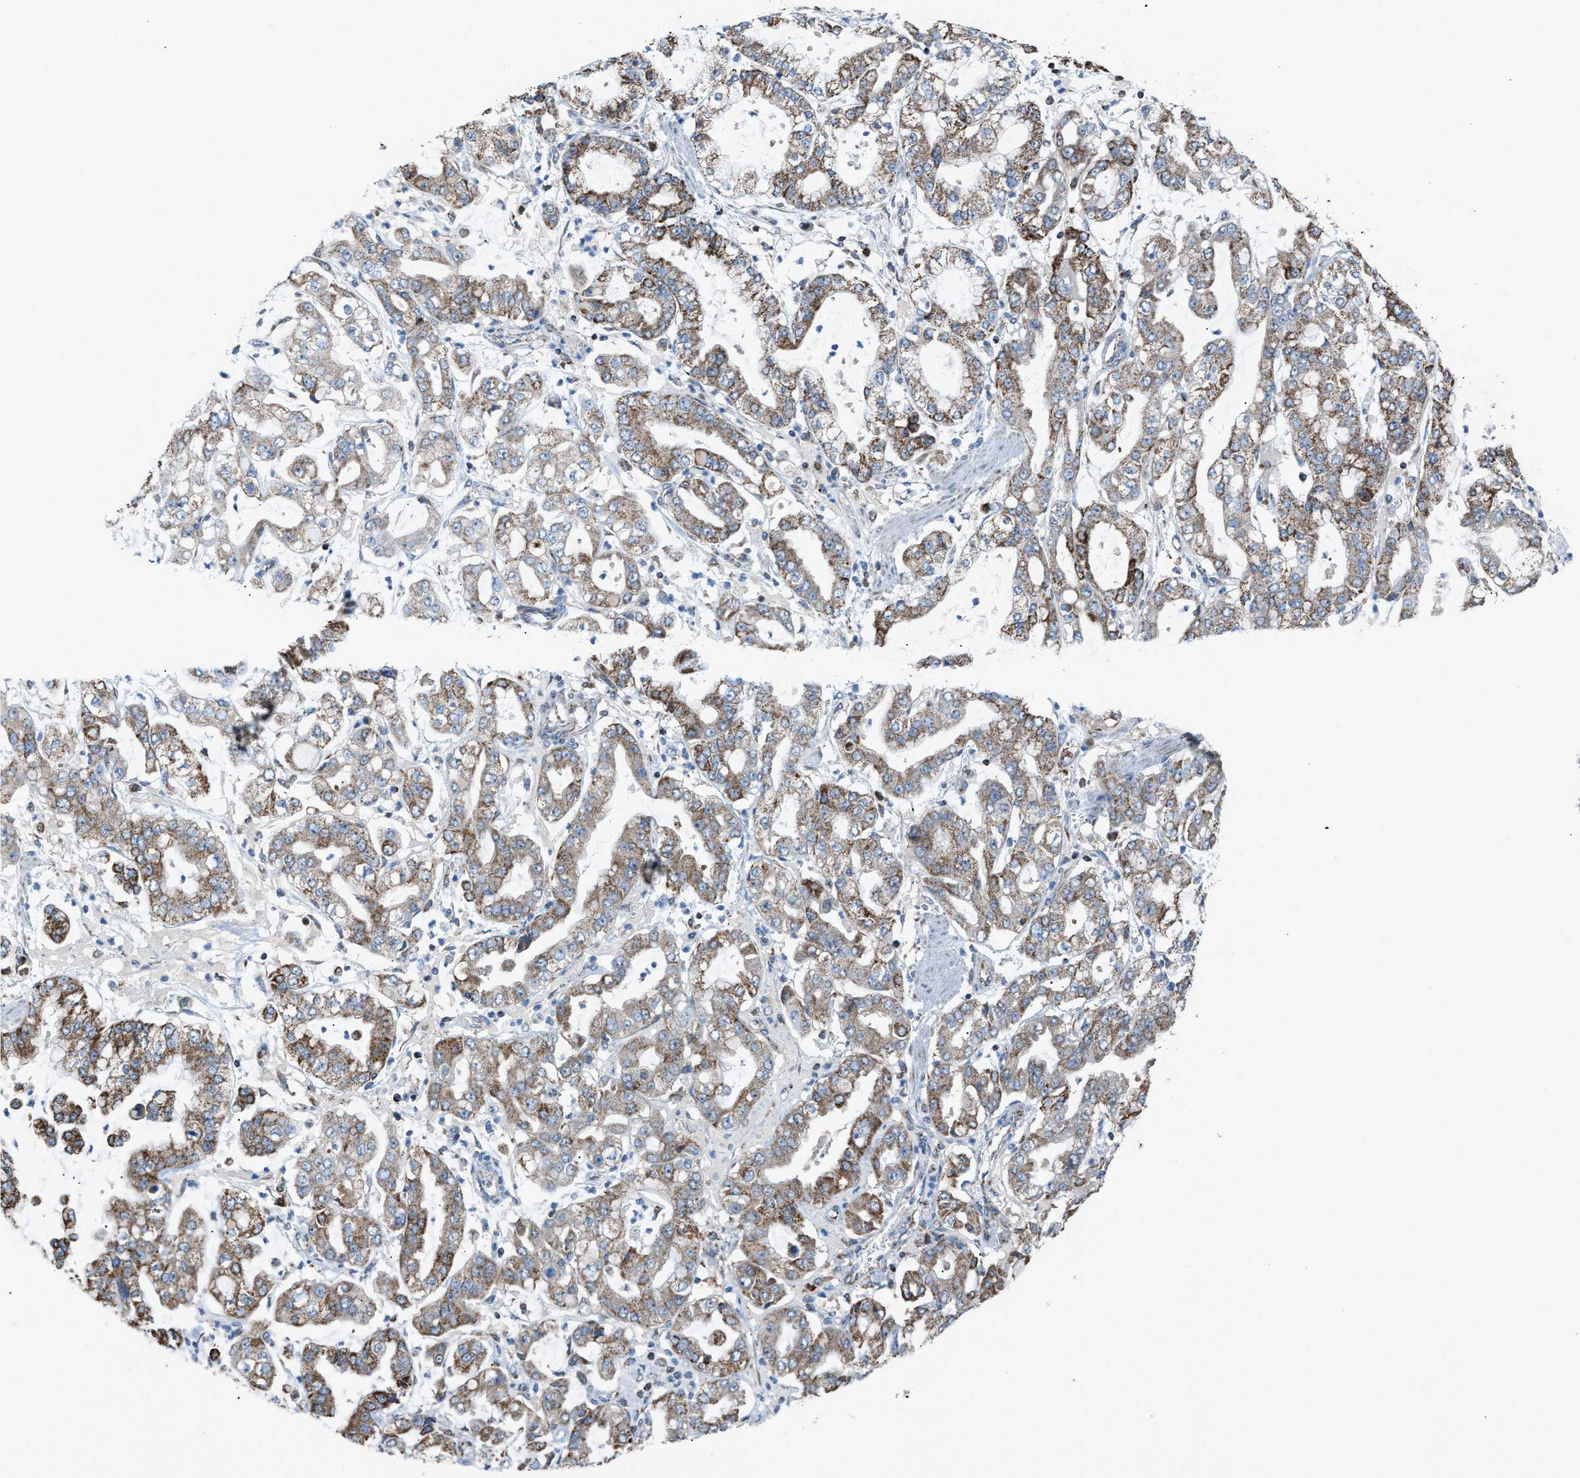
{"staining": {"intensity": "moderate", "quantity": ">75%", "location": "cytoplasmic/membranous"}, "tissue": "stomach cancer", "cell_type": "Tumor cells", "image_type": "cancer", "snomed": [{"axis": "morphology", "description": "Adenocarcinoma, NOS"}, {"axis": "topography", "description": "Stomach"}], "caption": "Human stomach cancer stained with a brown dye demonstrates moderate cytoplasmic/membranous positive staining in about >75% of tumor cells.", "gene": "SRM", "patient": {"sex": "male", "age": 76}}